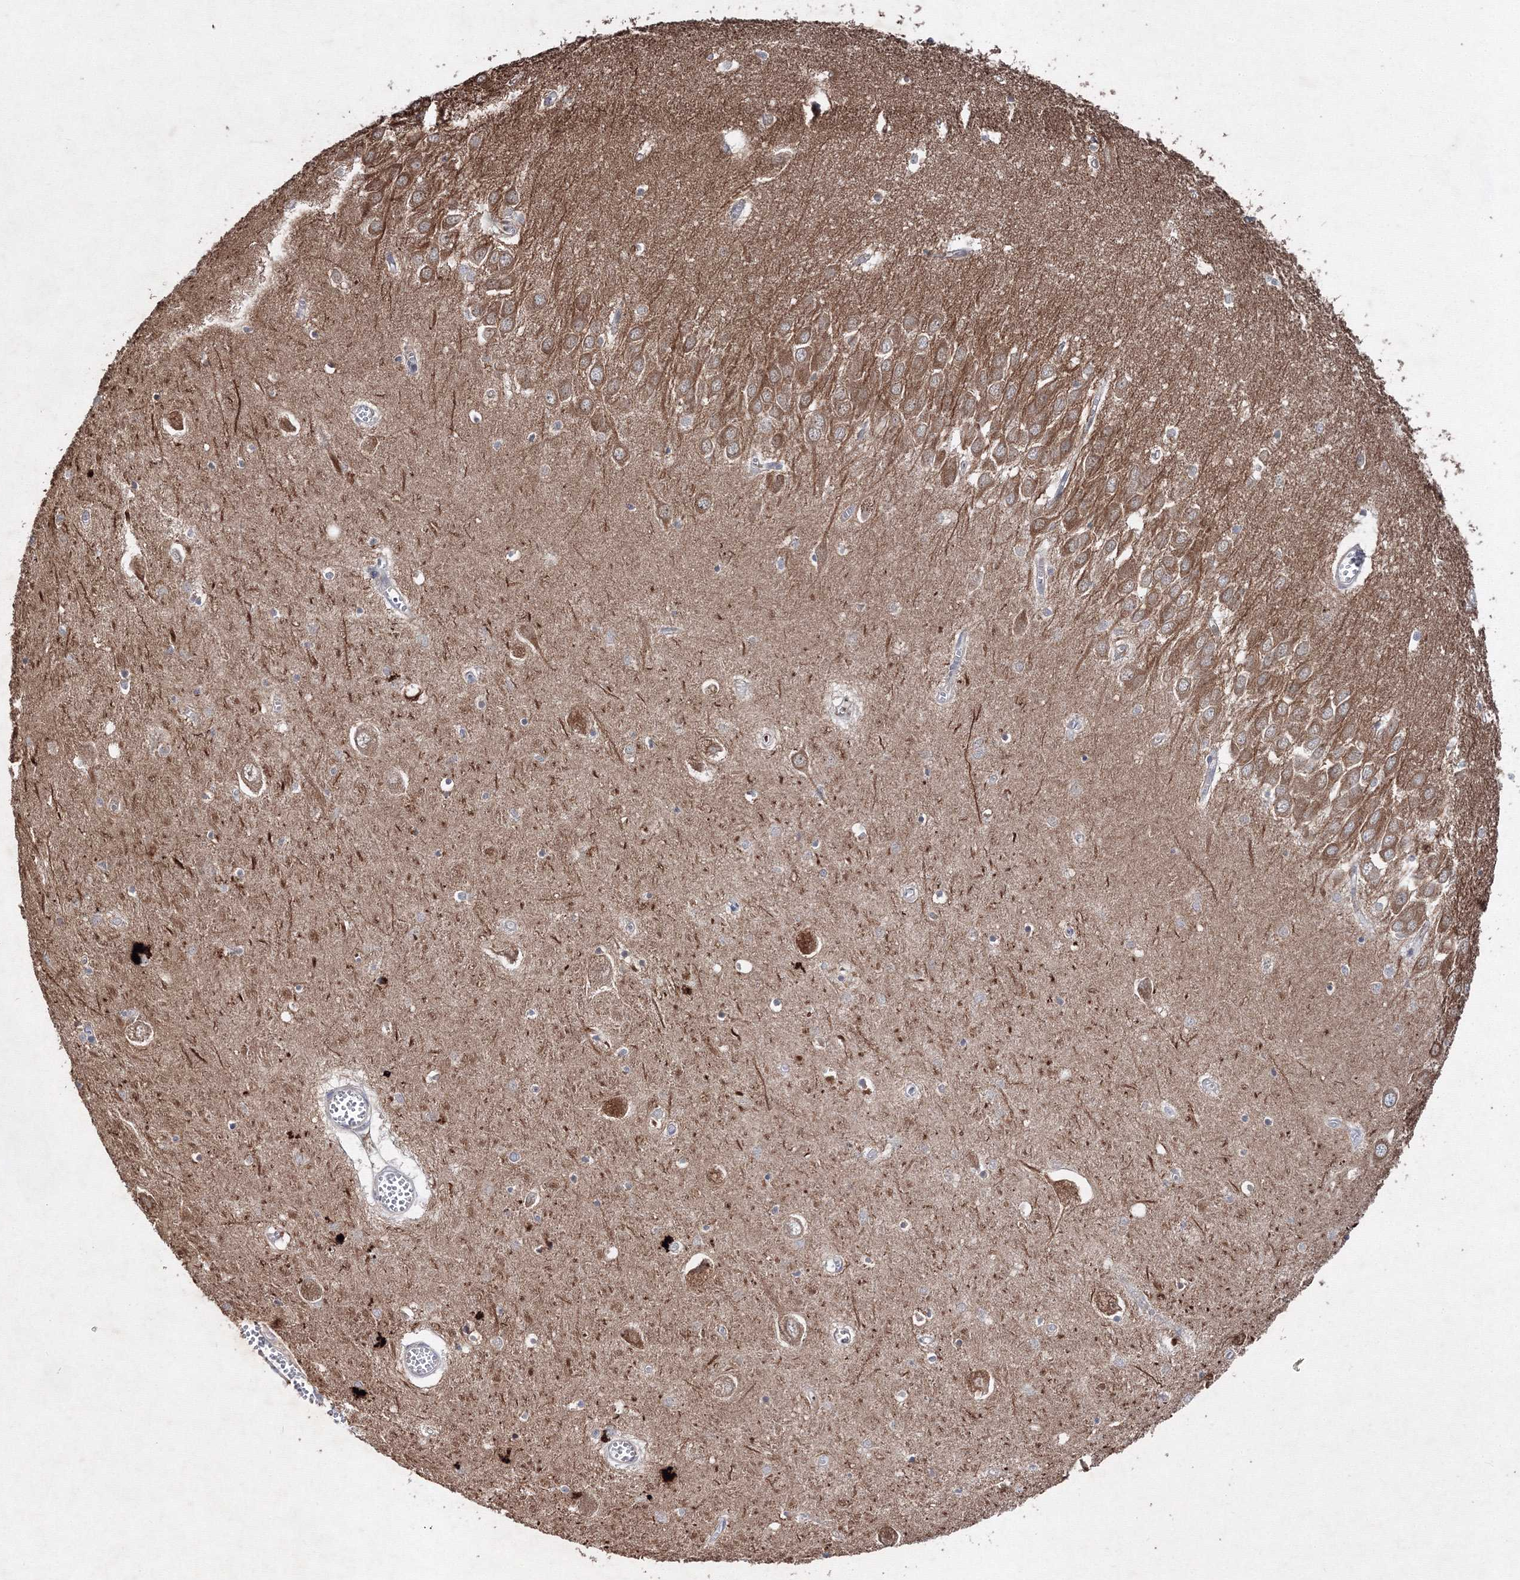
{"staining": {"intensity": "moderate", "quantity": "<25%", "location": "cytoplasmic/membranous"}, "tissue": "hippocampus", "cell_type": "Glial cells", "image_type": "normal", "snomed": [{"axis": "morphology", "description": "Normal tissue, NOS"}, {"axis": "topography", "description": "Hippocampus"}], "caption": "Brown immunohistochemical staining in unremarkable human hippocampus exhibits moderate cytoplasmic/membranous staining in about <25% of glial cells. (DAB (3,3'-diaminobenzidine) = brown stain, brightfield microscopy at high magnification).", "gene": "GFM1", "patient": {"sex": "male", "age": 70}}